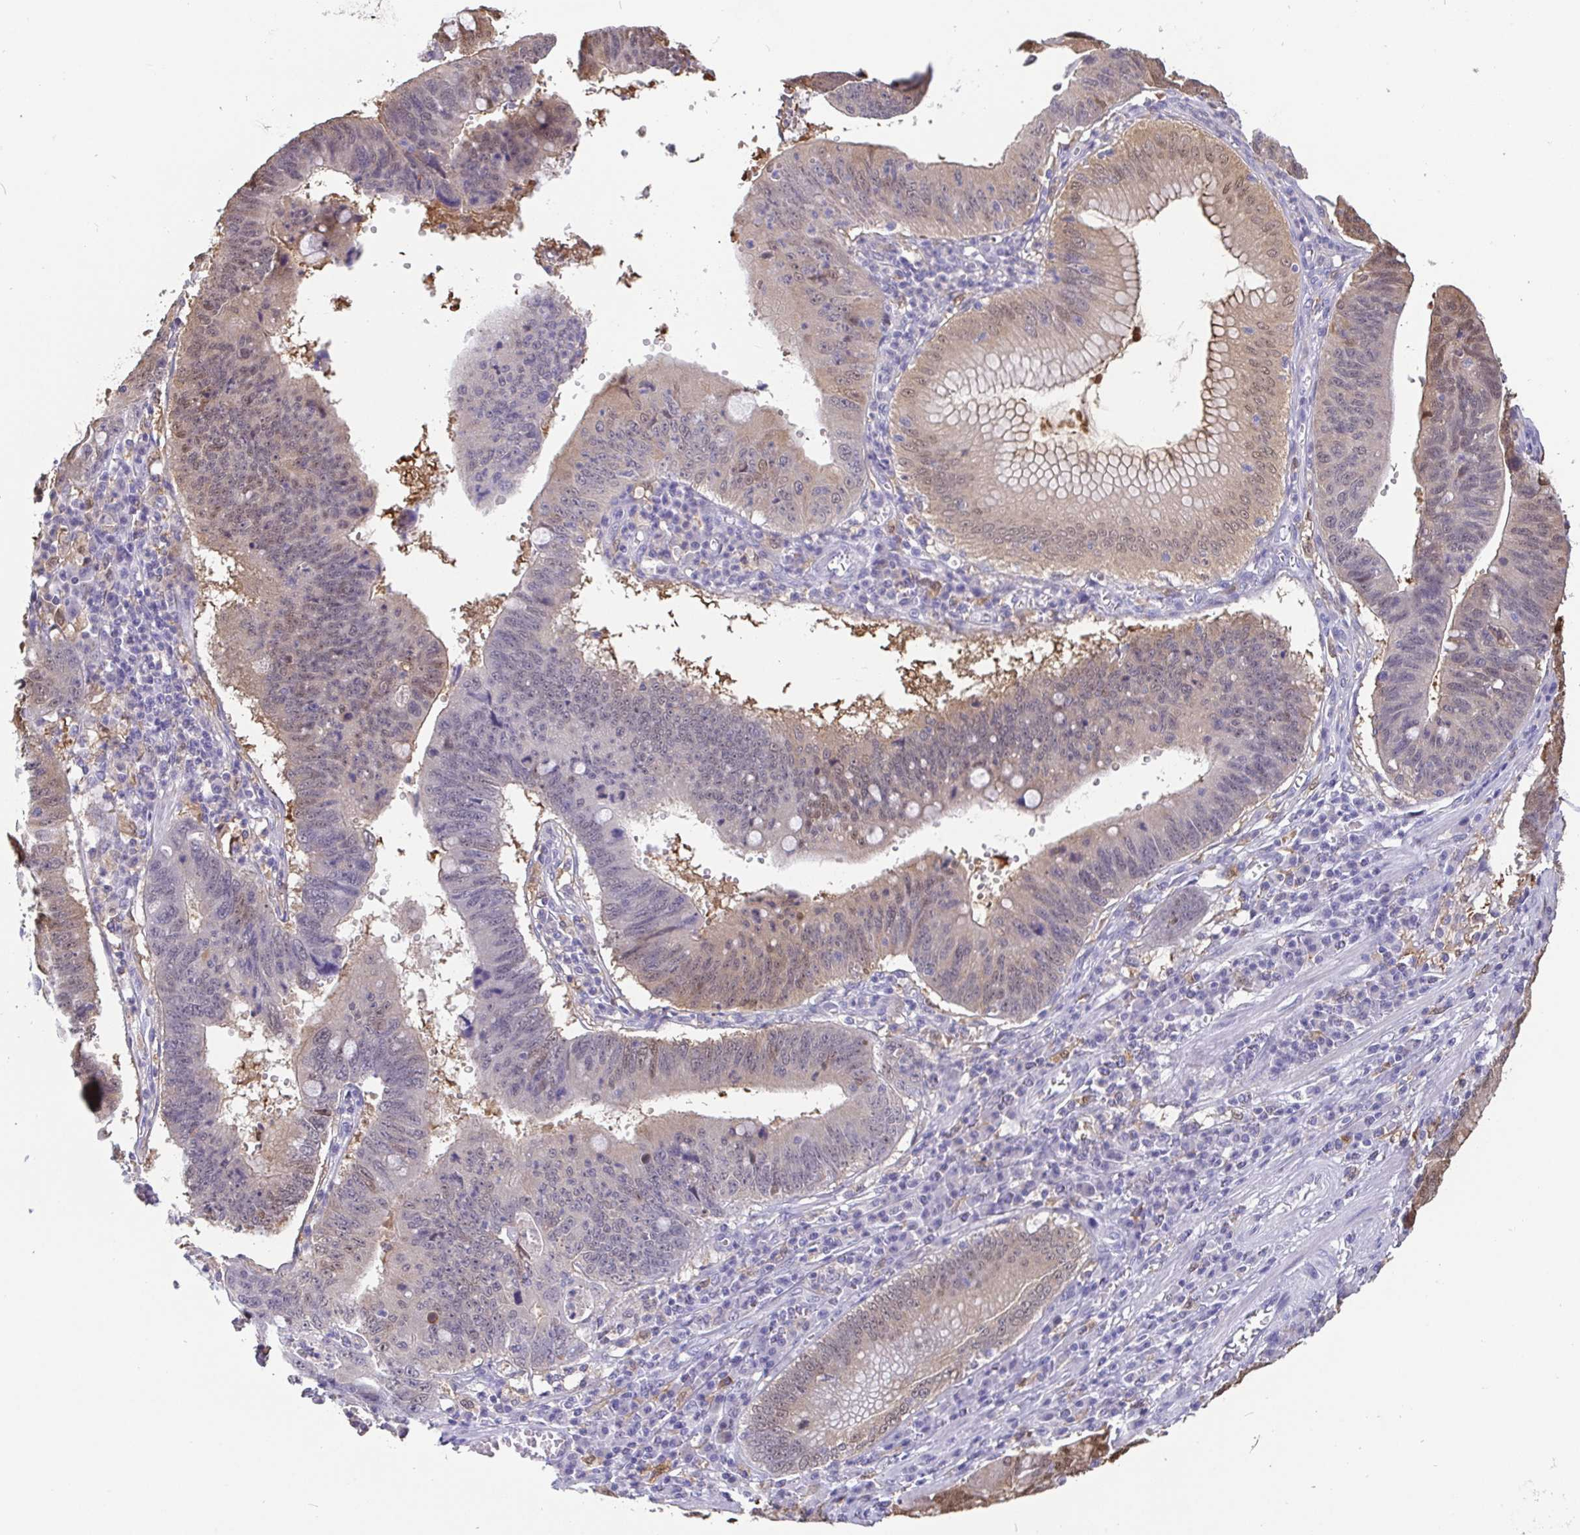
{"staining": {"intensity": "weak", "quantity": "25%-75%", "location": "cytoplasmic/membranous,nuclear"}, "tissue": "stomach cancer", "cell_type": "Tumor cells", "image_type": "cancer", "snomed": [{"axis": "morphology", "description": "Adenocarcinoma, NOS"}, {"axis": "topography", "description": "Stomach"}], "caption": "Adenocarcinoma (stomach) stained with a protein marker exhibits weak staining in tumor cells.", "gene": "IDH1", "patient": {"sex": "male", "age": 59}}